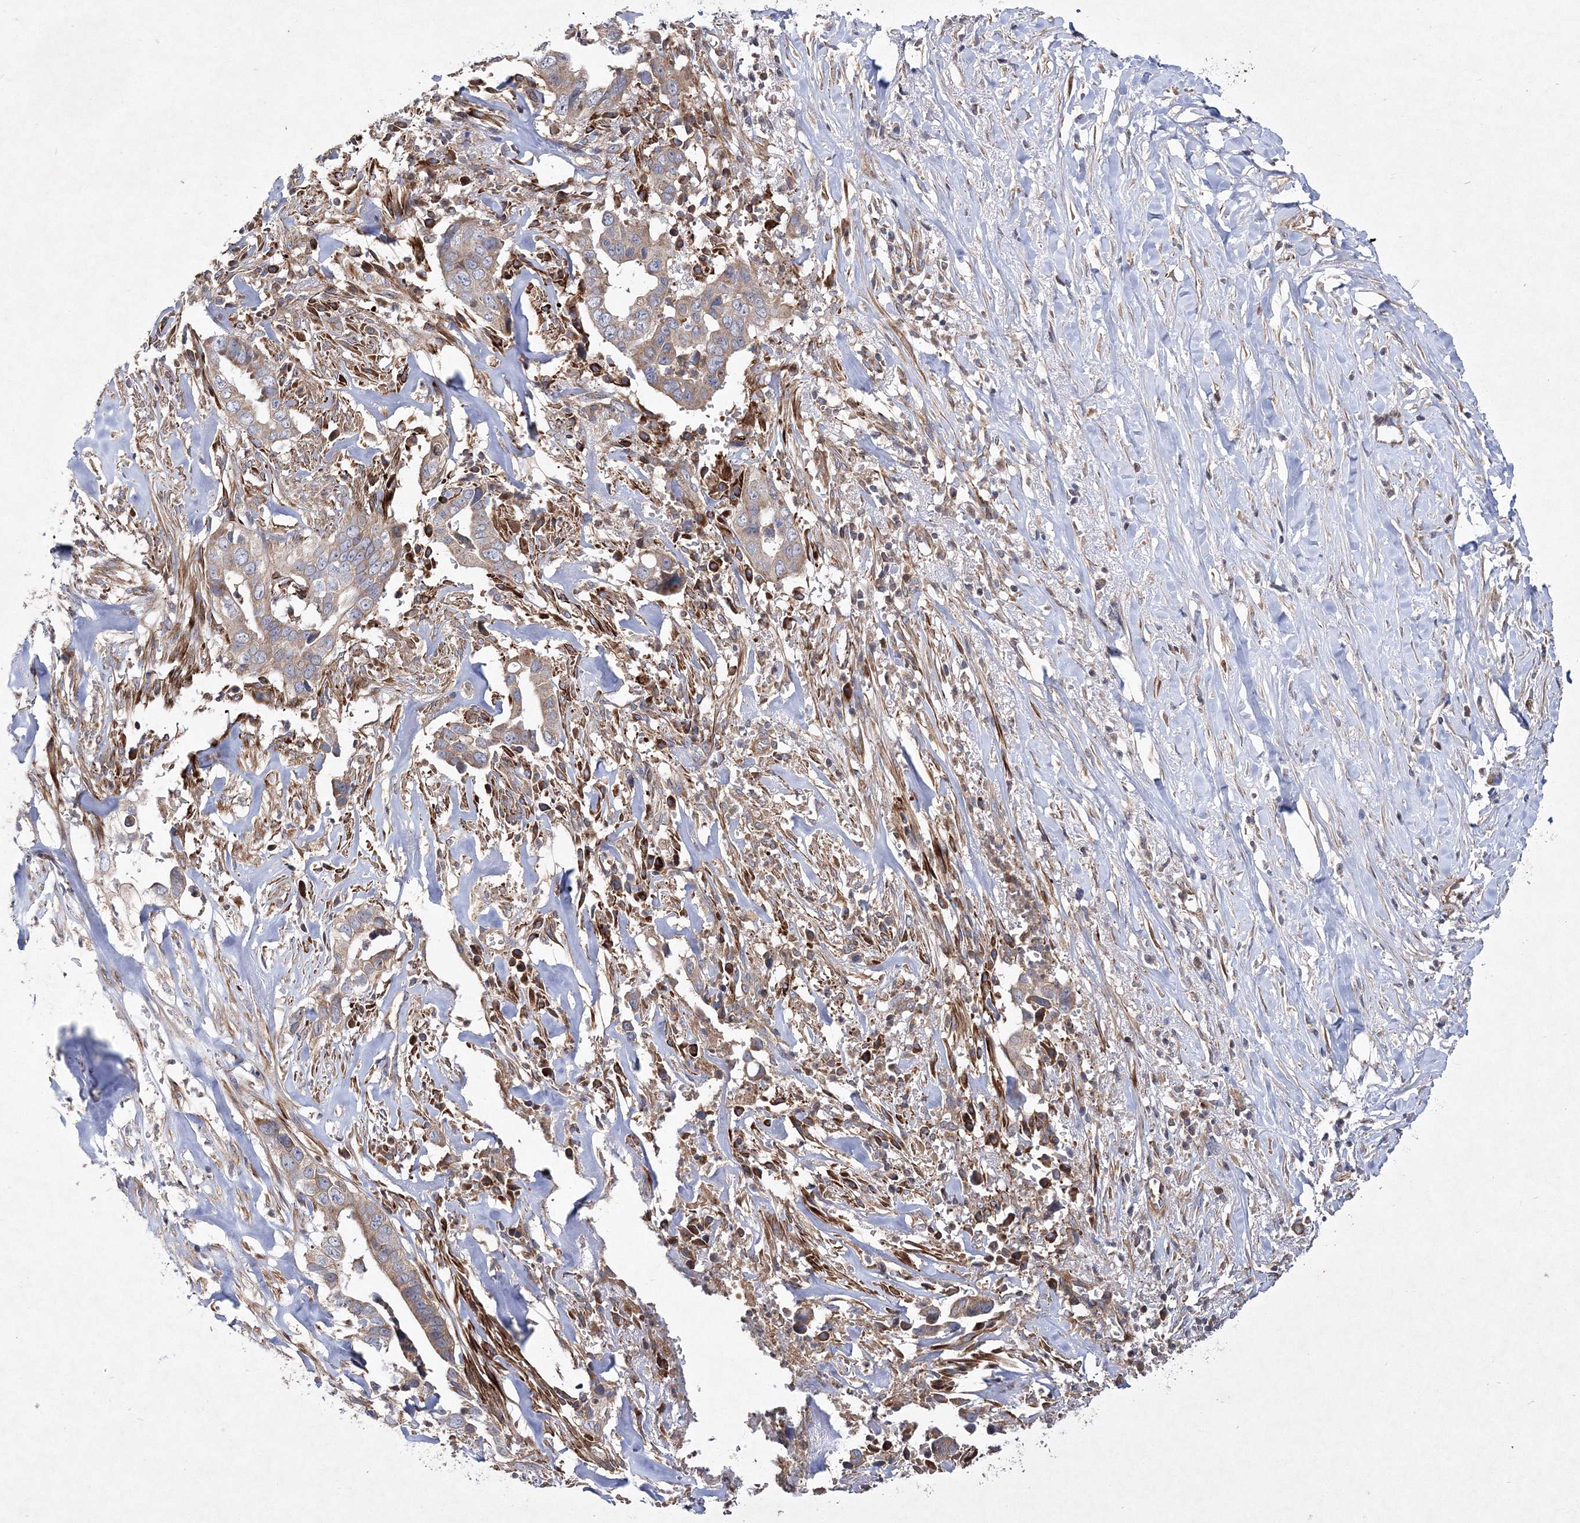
{"staining": {"intensity": "weak", "quantity": "<25%", "location": "cytoplasmic/membranous"}, "tissue": "liver cancer", "cell_type": "Tumor cells", "image_type": "cancer", "snomed": [{"axis": "morphology", "description": "Cholangiocarcinoma"}, {"axis": "topography", "description": "Liver"}], "caption": "A histopathology image of human cholangiocarcinoma (liver) is negative for staining in tumor cells.", "gene": "DNAJC13", "patient": {"sex": "female", "age": 79}}